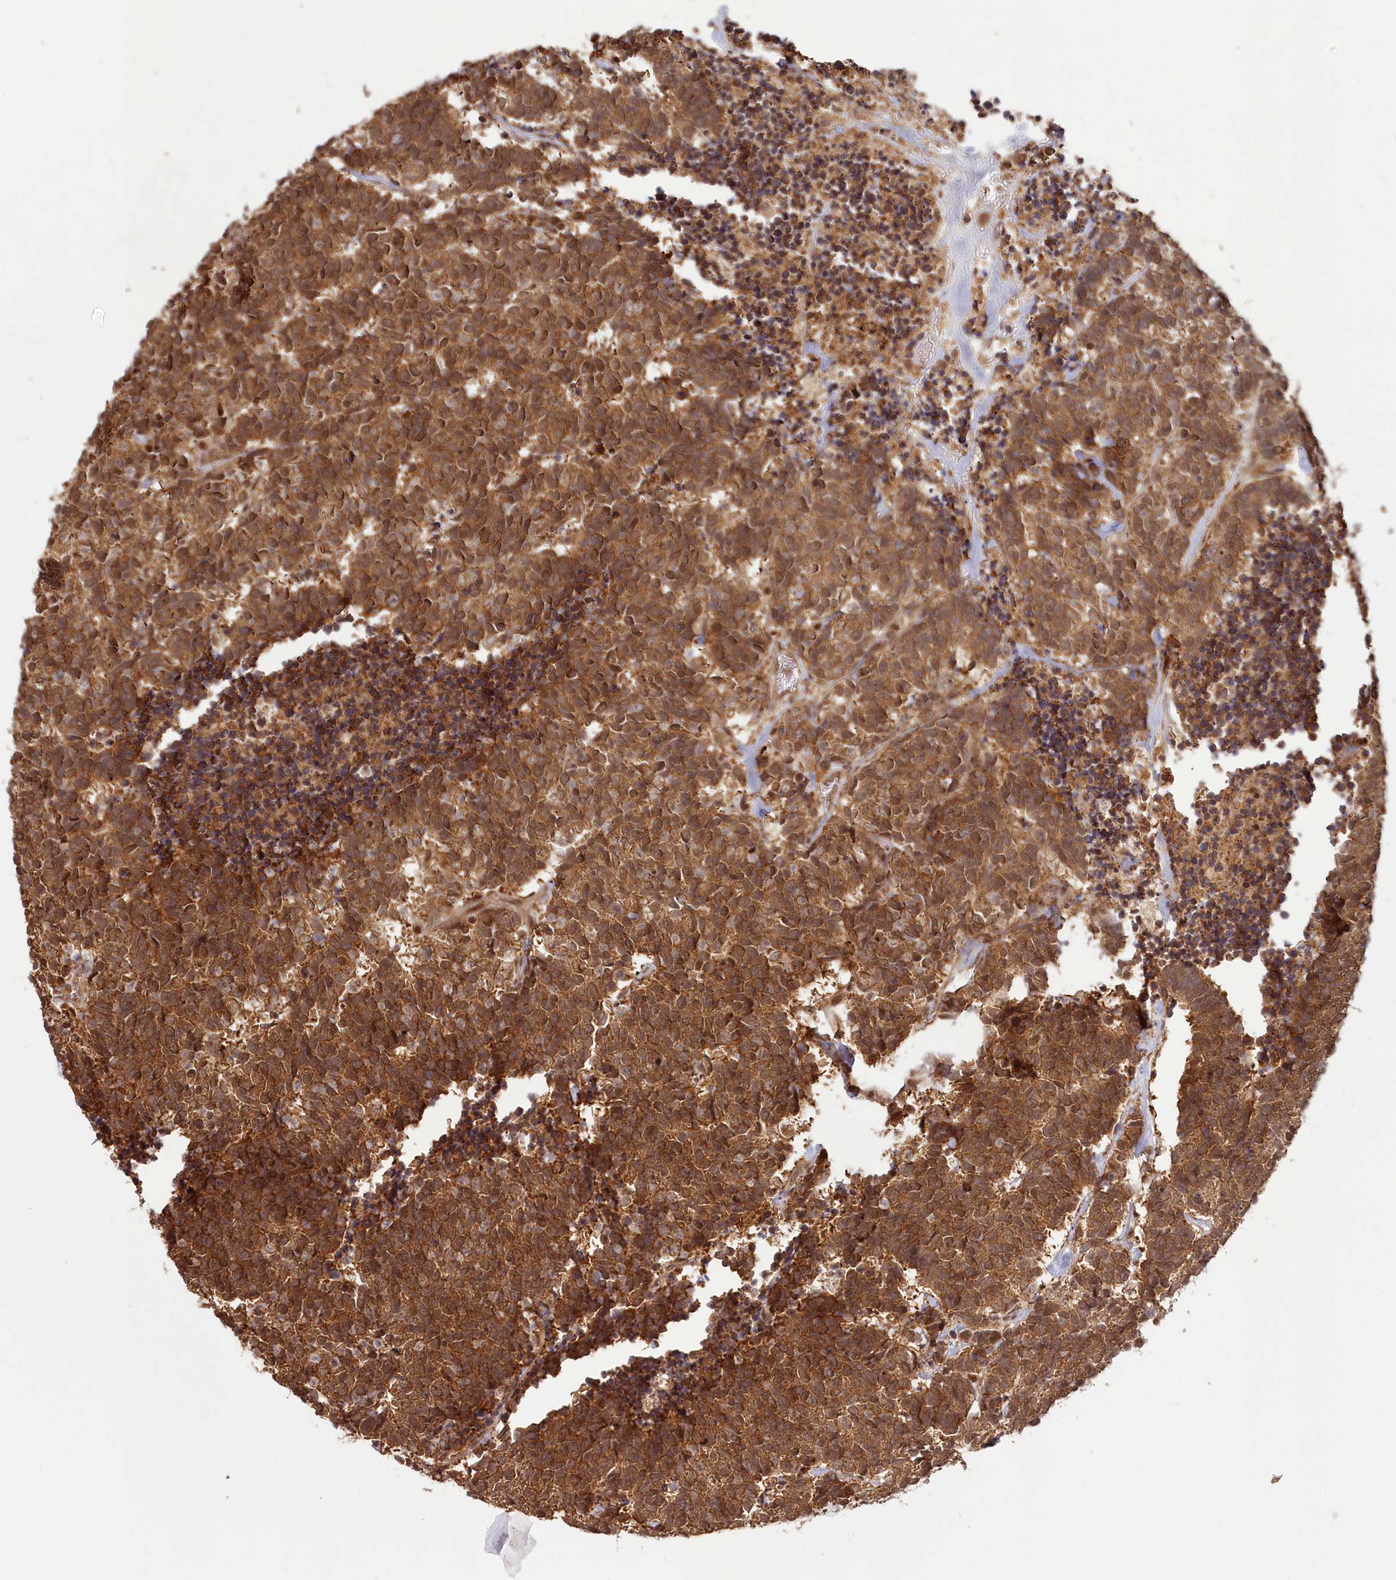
{"staining": {"intensity": "strong", "quantity": ">75%", "location": "cytoplasmic/membranous,nuclear"}, "tissue": "carcinoid", "cell_type": "Tumor cells", "image_type": "cancer", "snomed": [{"axis": "morphology", "description": "Carcinoma, NOS"}, {"axis": "morphology", "description": "Carcinoid, malignant, NOS"}, {"axis": "topography", "description": "Urinary bladder"}], "caption": "Approximately >75% of tumor cells in human carcinoid (malignant) demonstrate strong cytoplasmic/membranous and nuclear protein staining as visualized by brown immunohistochemical staining.", "gene": "WAPL", "patient": {"sex": "male", "age": 57}}